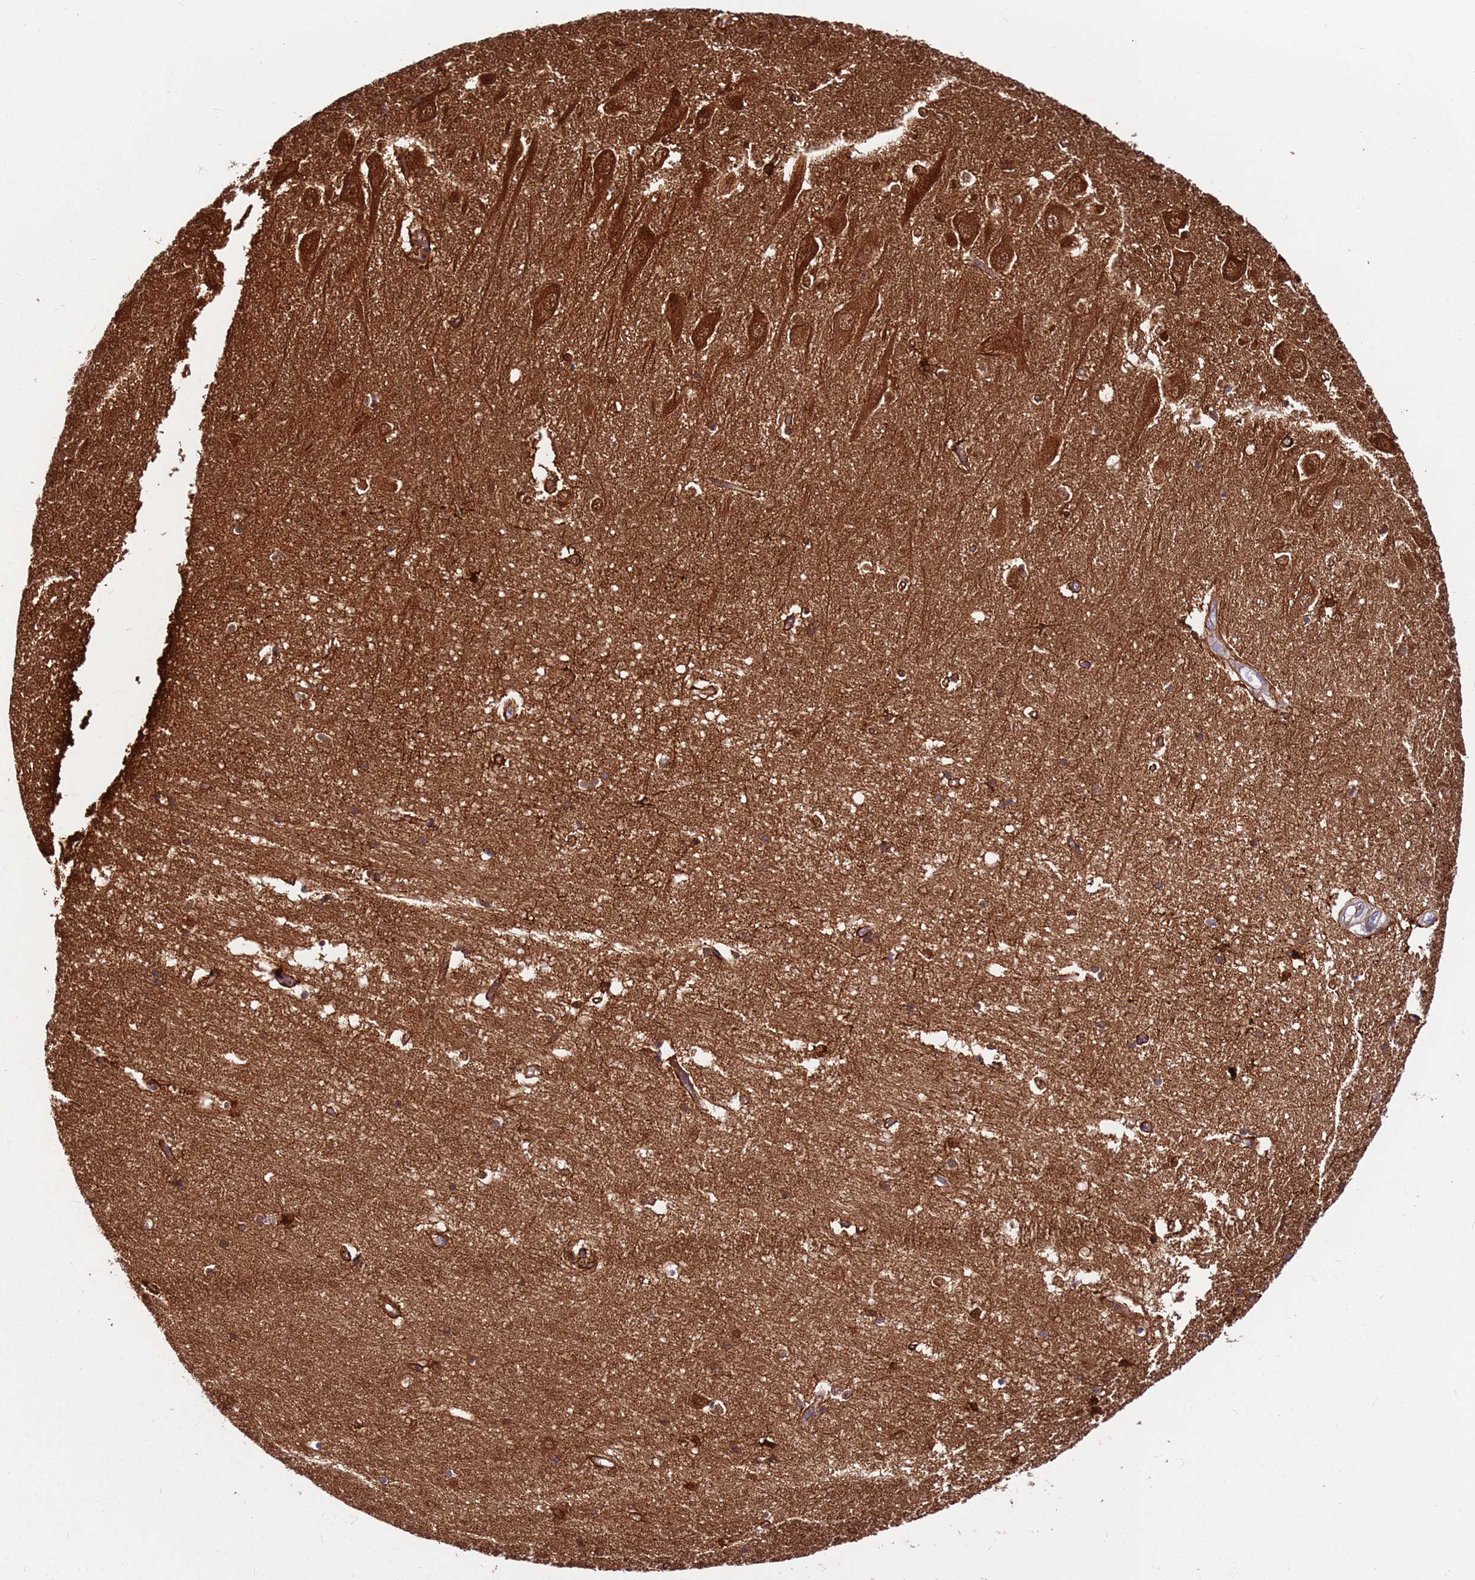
{"staining": {"intensity": "strong", "quantity": "25%-75%", "location": "cytoplasmic/membranous"}, "tissue": "hippocampus", "cell_type": "Glial cells", "image_type": "normal", "snomed": [{"axis": "morphology", "description": "Normal tissue, NOS"}, {"axis": "topography", "description": "Hippocampus"}], "caption": "Immunohistochemical staining of benign human hippocampus shows high levels of strong cytoplasmic/membranous staining in about 25%-75% of glial cells. (DAB (3,3'-diaminobenzidine) = brown stain, brightfield microscopy at high magnification).", "gene": "MTG2", "patient": {"sex": "male", "age": 45}}